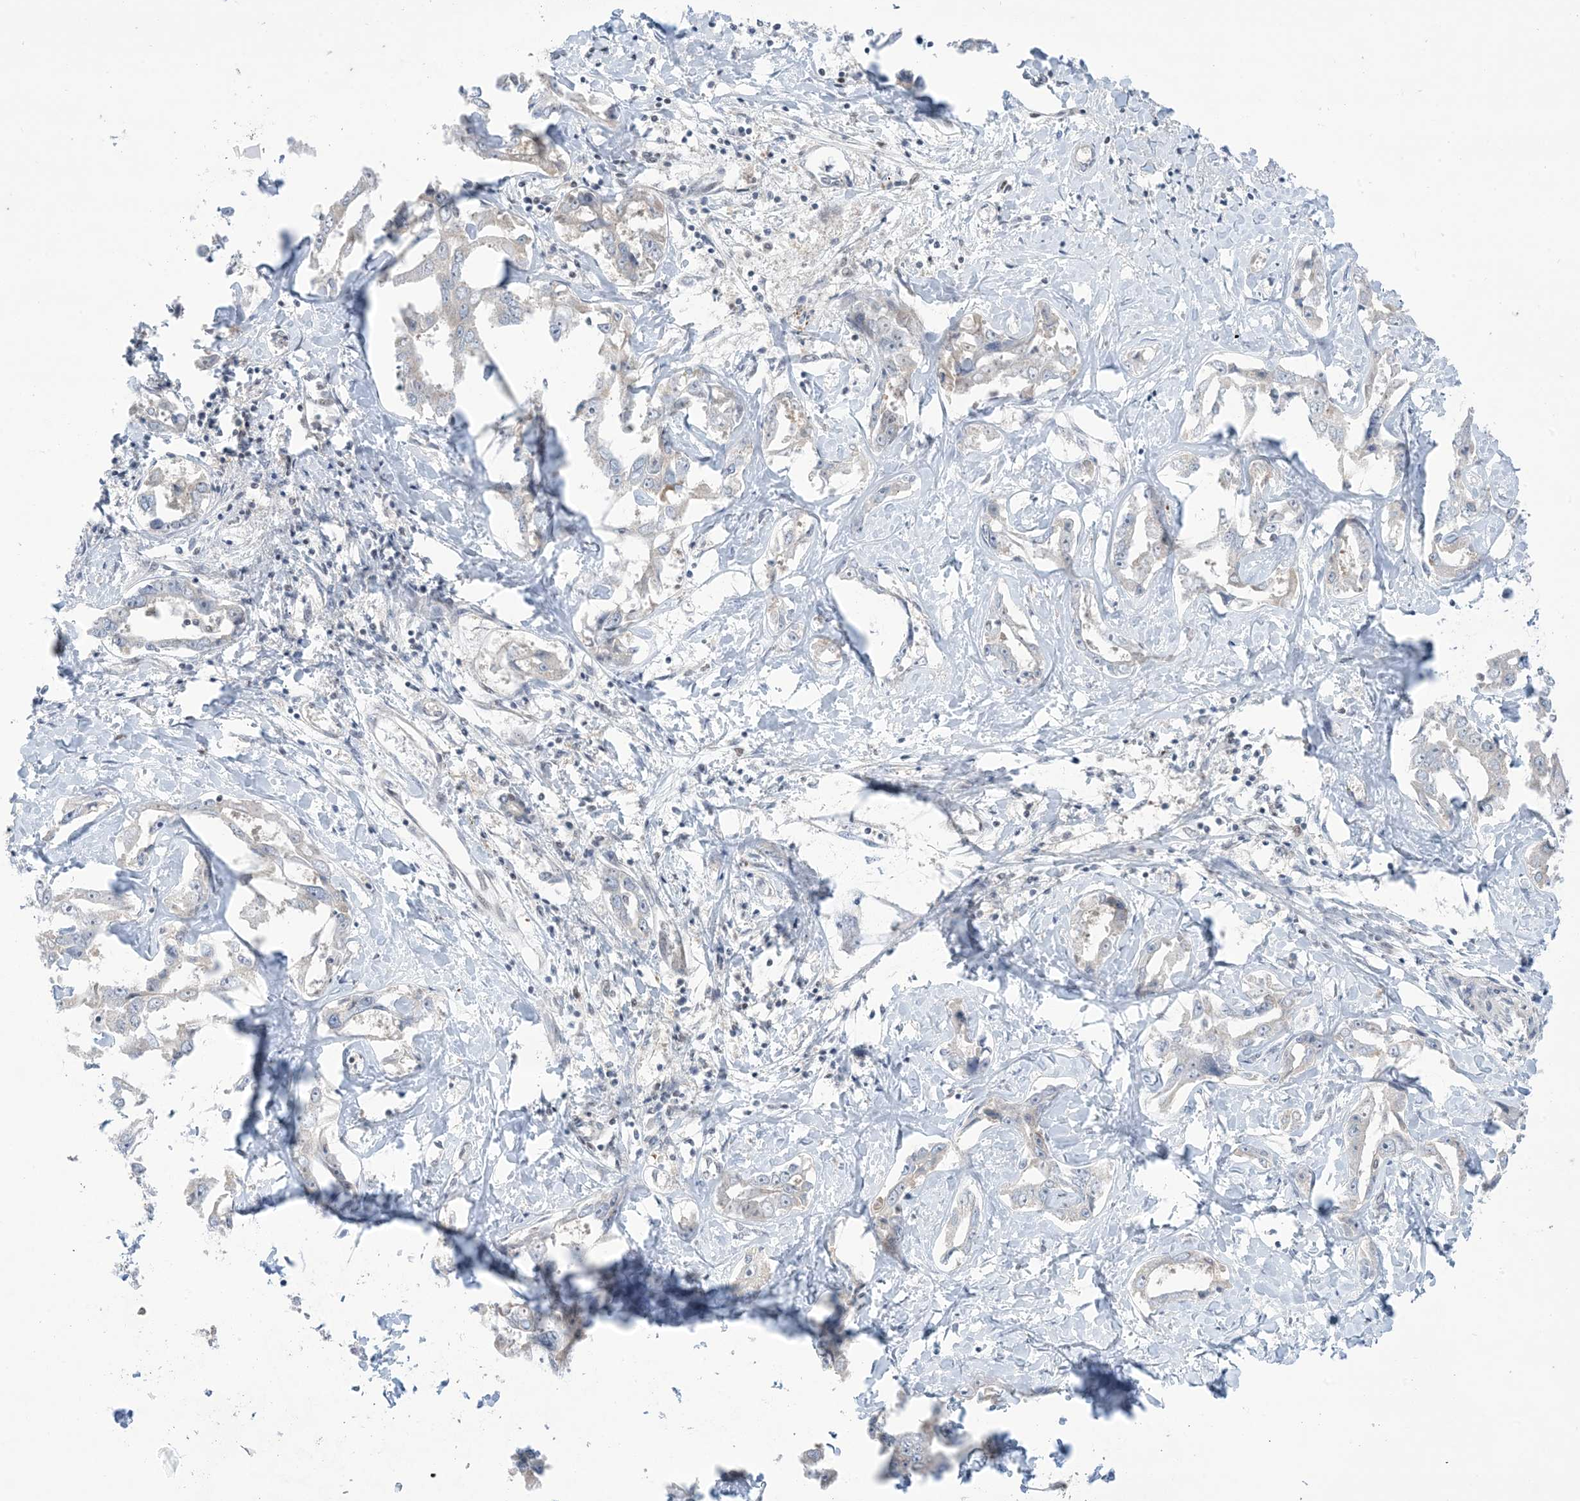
{"staining": {"intensity": "weak", "quantity": "<25%", "location": "cytoplasmic/membranous"}, "tissue": "liver cancer", "cell_type": "Tumor cells", "image_type": "cancer", "snomed": [{"axis": "morphology", "description": "Cholangiocarcinoma"}, {"axis": "topography", "description": "Liver"}], "caption": "Immunohistochemistry of human liver cholangiocarcinoma displays no positivity in tumor cells.", "gene": "TFPT", "patient": {"sex": "male", "age": 59}}